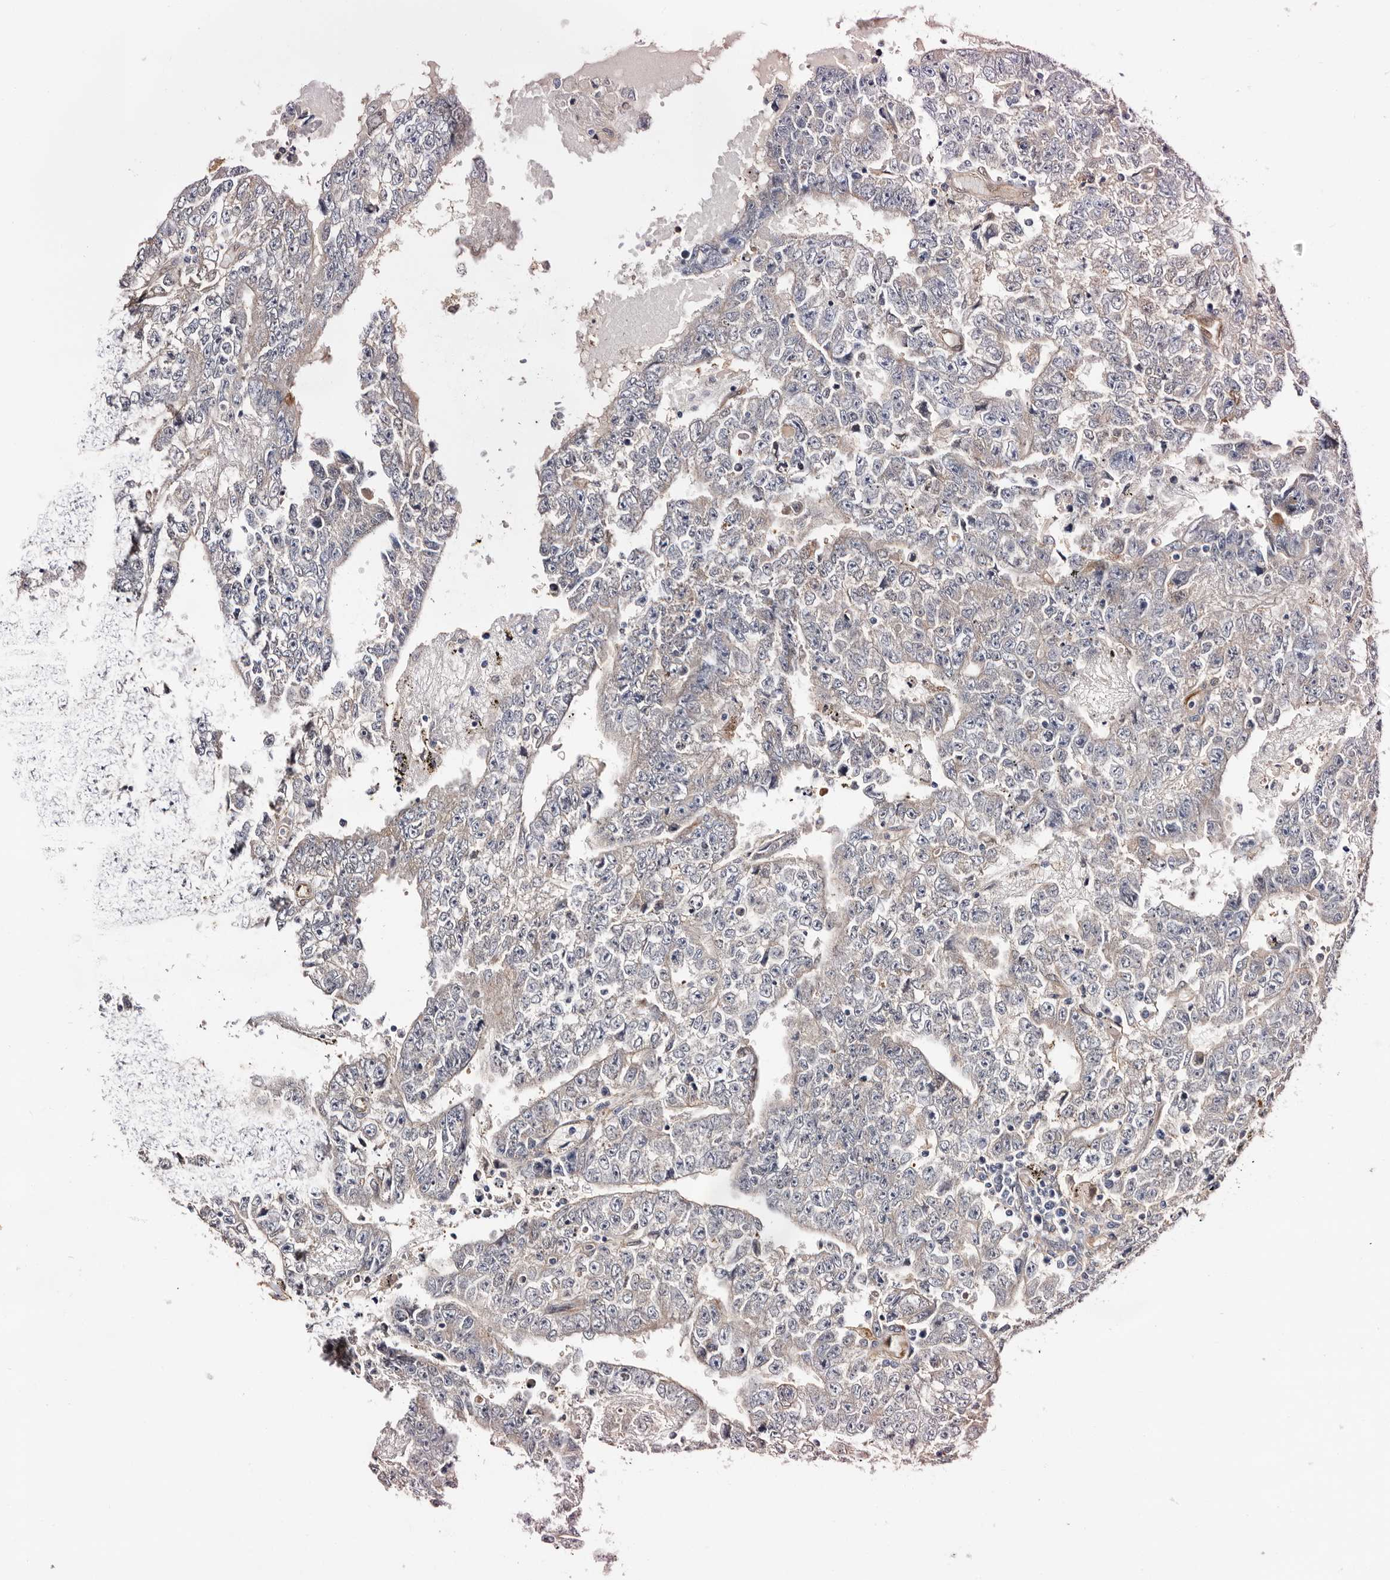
{"staining": {"intensity": "negative", "quantity": "none", "location": "none"}, "tissue": "testis cancer", "cell_type": "Tumor cells", "image_type": "cancer", "snomed": [{"axis": "morphology", "description": "Carcinoma, Embryonal, NOS"}, {"axis": "topography", "description": "Testis"}], "caption": "This is an immunohistochemistry (IHC) photomicrograph of human testis cancer (embryonal carcinoma). There is no positivity in tumor cells.", "gene": "TP53I3", "patient": {"sex": "male", "age": 25}}